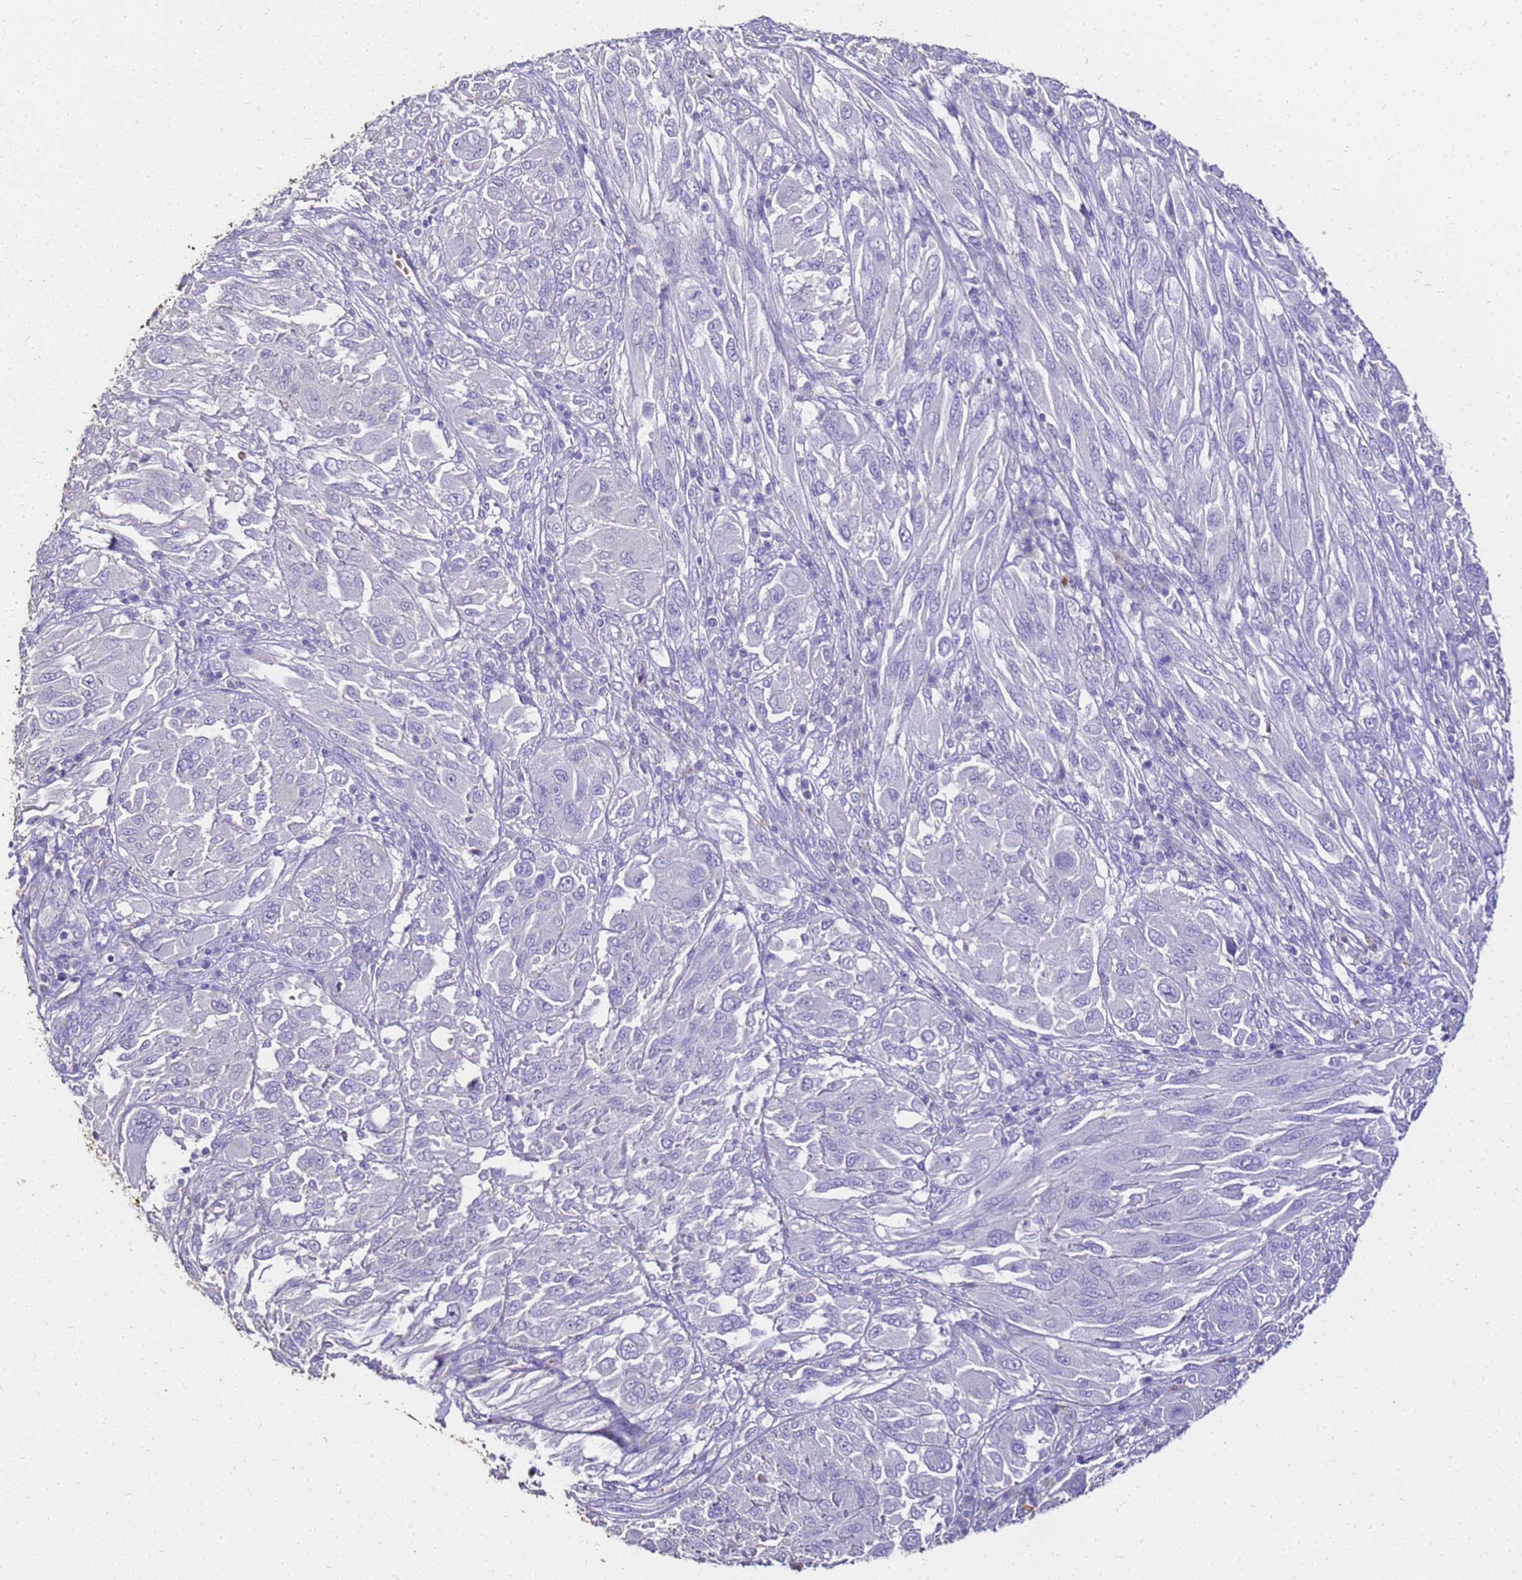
{"staining": {"intensity": "negative", "quantity": "none", "location": "none"}, "tissue": "melanoma", "cell_type": "Tumor cells", "image_type": "cancer", "snomed": [{"axis": "morphology", "description": "Malignant melanoma, NOS"}, {"axis": "topography", "description": "Skin"}], "caption": "Human malignant melanoma stained for a protein using immunohistochemistry (IHC) reveals no staining in tumor cells.", "gene": "S100A2", "patient": {"sex": "female", "age": 91}}